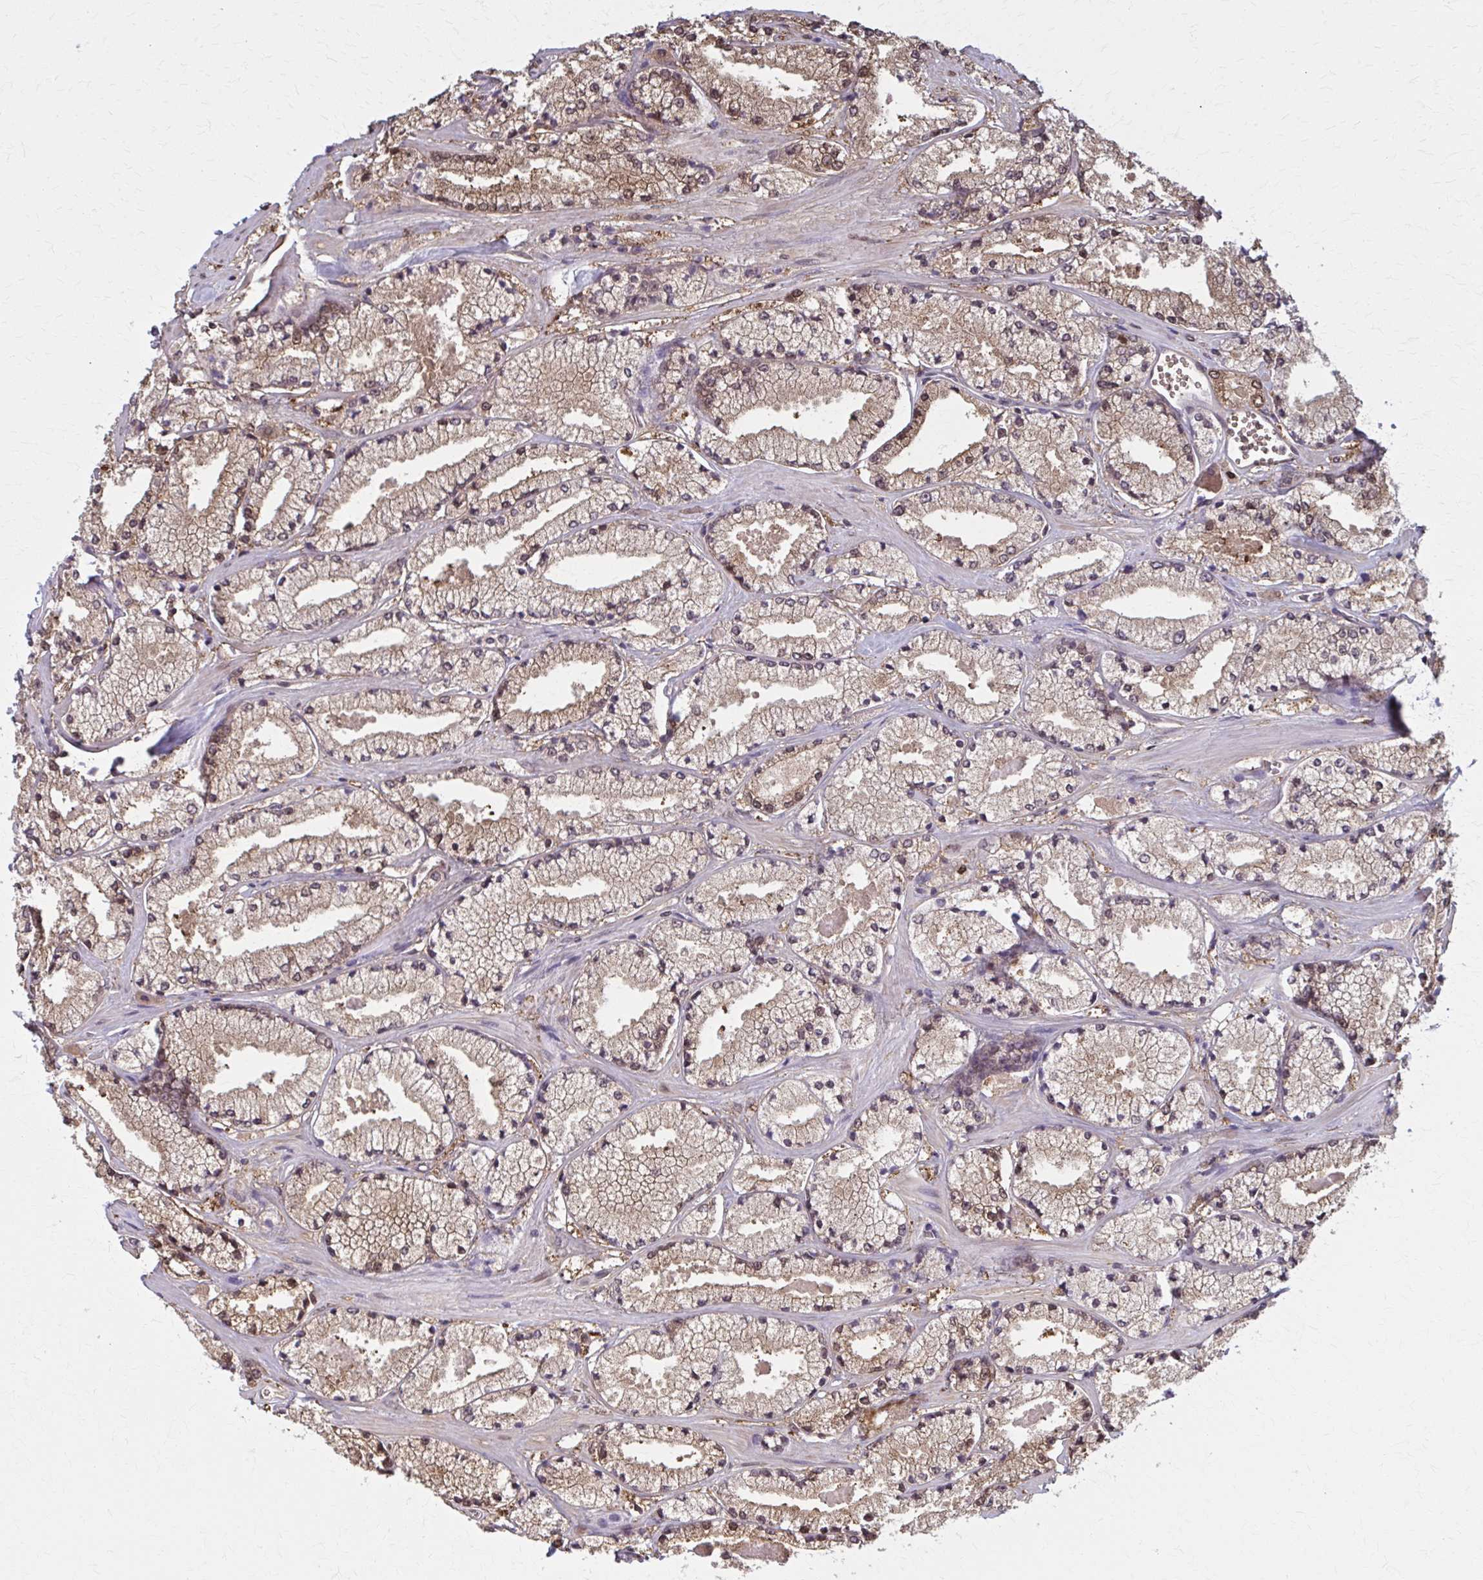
{"staining": {"intensity": "moderate", "quantity": "25%-75%", "location": "cytoplasmic/membranous"}, "tissue": "prostate cancer", "cell_type": "Tumor cells", "image_type": "cancer", "snomed": [{"axis": "morphology", "description": "Adenocarcinoma, High grade"}, {"axis": "topography", "description": "Prostate"}], "caption": "Protein staining of prostate high-grade adenocarcinoma tissue reveals moderate cytoplasmic/membranous positivity in approximately 25%-75% of tumor cells. The staining was performed using DAB, with brown indicating positive protein expression. Nuclei are stained blue with hematoxylin.", "gene": "MDH1", "patient": {"sex": "male", "age": 63}}